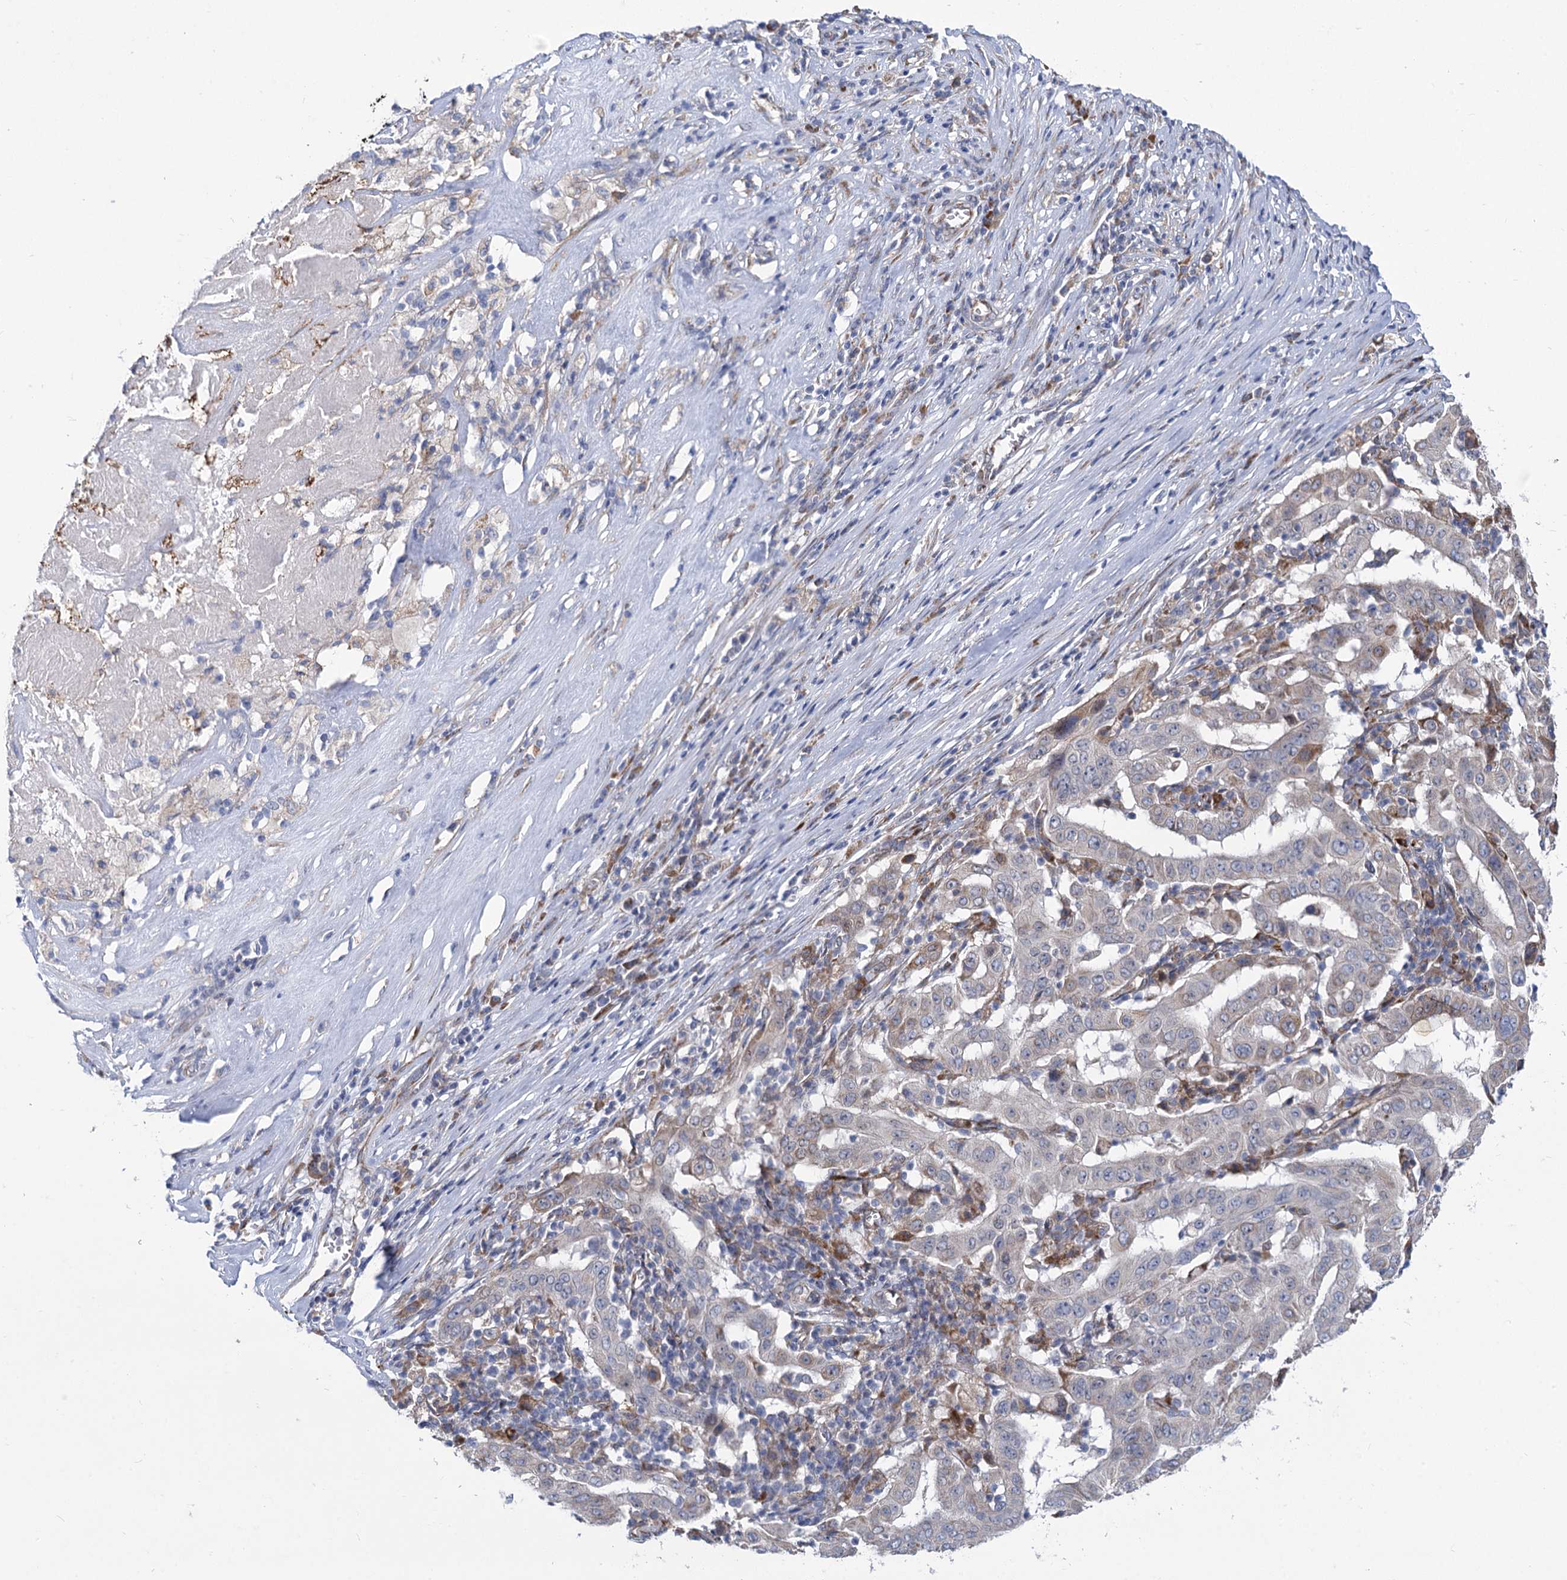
{"staining": {"intensity": "negative", "quantity": "none", "location": "none"}, "tissue": "pancreatic cancer", "cell_type": "Tumor cells", "image_type": "cancer", "snomed": [{"axis": "morphology", "description": "Adenocarcinoma, NOS"}, {"axis": "topography", "description": "Pancreas"}], "caption": "Tumor cells are negative for protein expression in human adenocarcinoma (pancreatic).", "gene": "PRSS35", "patient": {"sex": "male", "age": 63}}